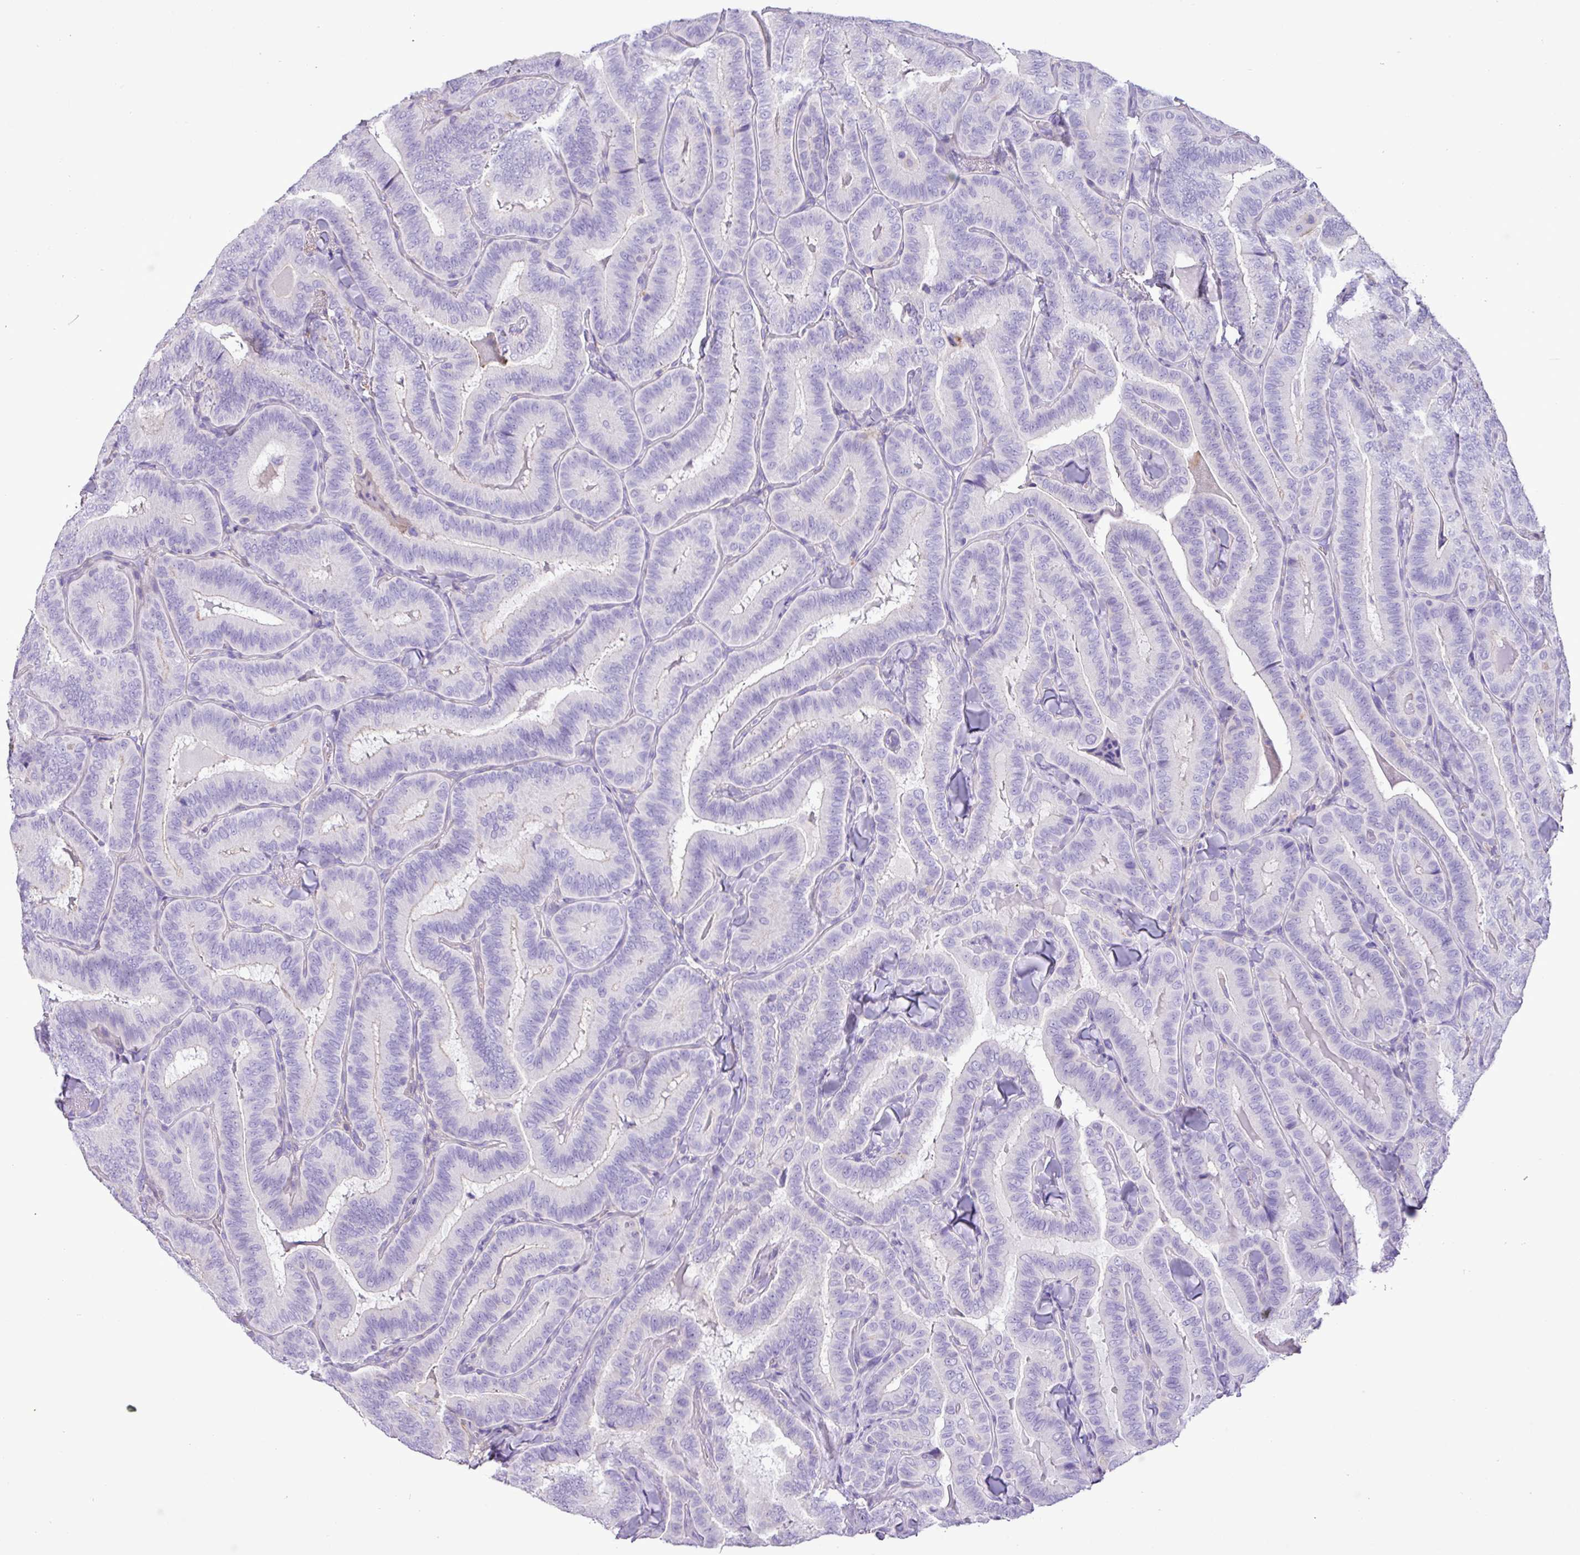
{"staining": {"intensity": "negative", "quantity": "none", "location": "none"}, "tissue": "thyroid cancer", "cell_type": "Tumor cells", "image_type": "cancer", "snomed": [{"axis": "morphology", "description": "Papillary adenocarcinoma, NOS"}, {"axis": "topography", "description": "Thyroid gland"}], "caption": "Immunohistochemistry of thyroid papillary adenocarcinoma reveals no positivity in tumor cells.", "gene": "ZNF334", "patient": {"sex": "male", "age": 61}}